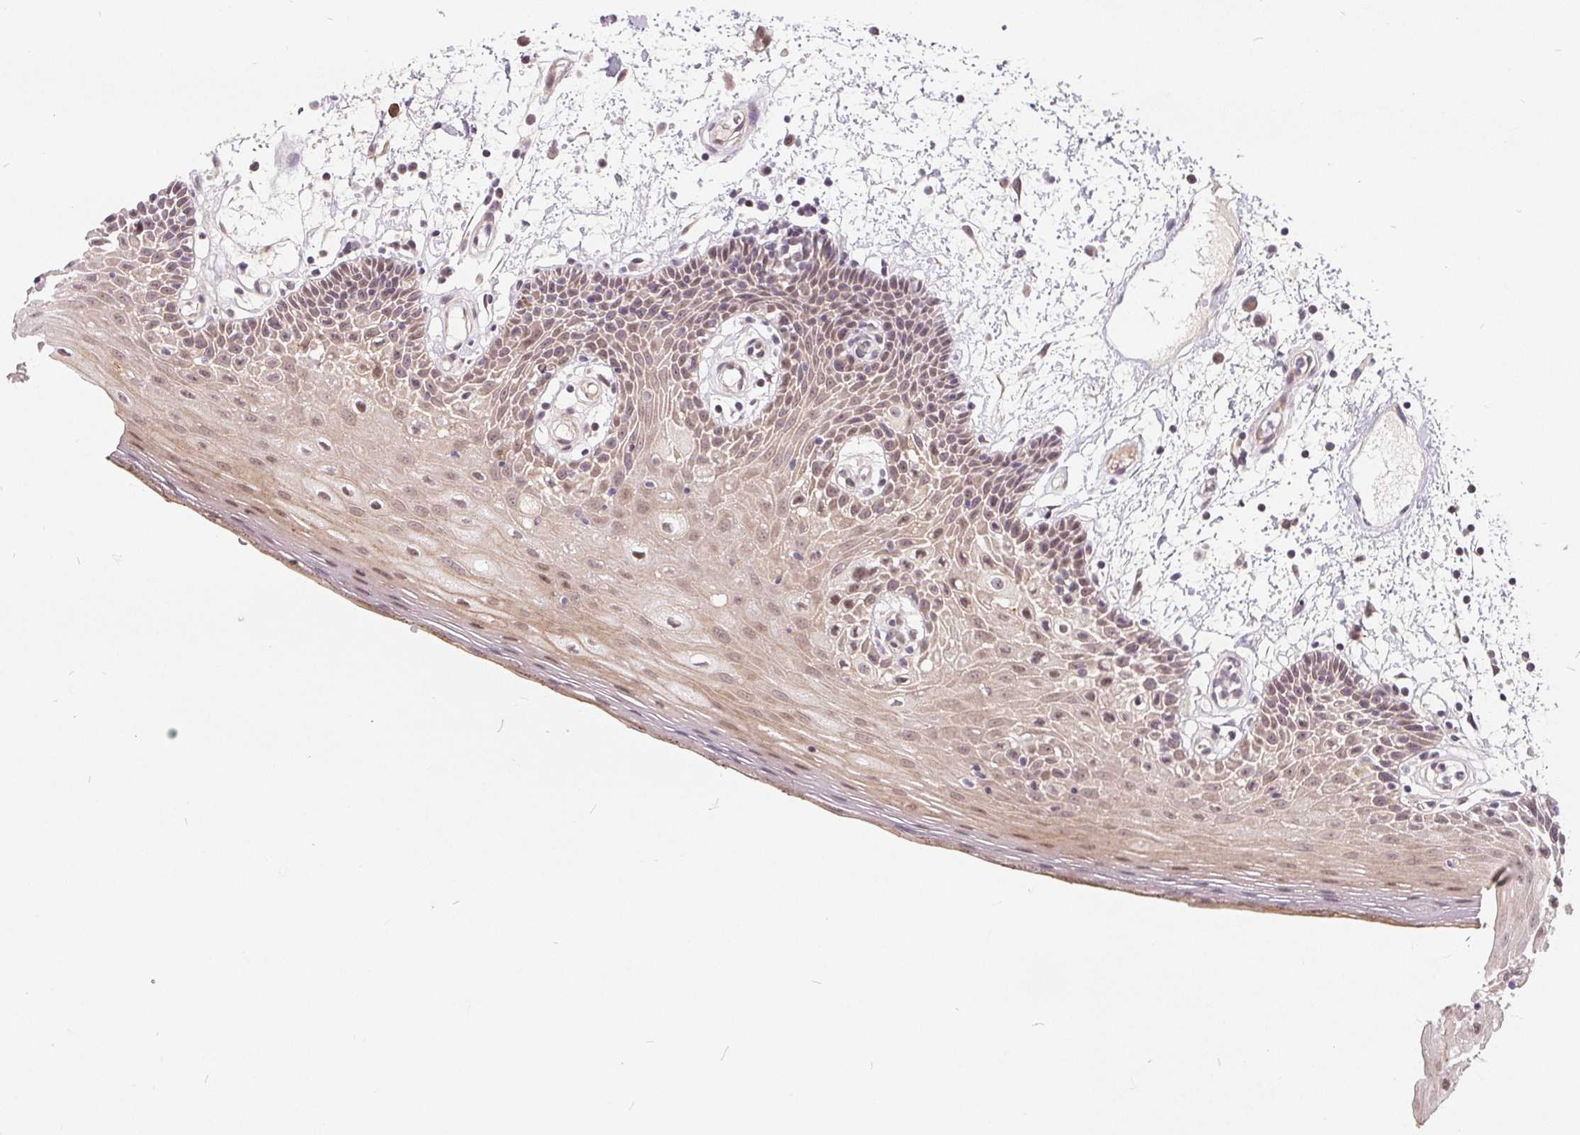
{"staining": {"intensity": "moderate", "quantity": "25%-75%", "location": "cytoplasmic/membranous,nuclear"}, "tissue": "oral mucosa", "cell_type": "Squamous epithelial cells", "image_type": "normal", "snomed": [{"axis": "morphology", "description": "Normal tissue, NOS"}, {"axis": "morphology", "description": "Squamous cell carcinoma, NOS"}, {"axis": "topography", "description": "Oral tissue"}, {"axis": "topography", "description": "Head-Neck"}], "caption": "Unremarkable oral mucosa demonstrates moderate cytoplasmic/membranous,nuclear positivity in approximately 25%-75% of squamous epithelial cells (DAB = brown stain, brightfield microscopy at high magnification)..", "gene": "NRG2", "patient": {"sex": "male", "age": 52}}